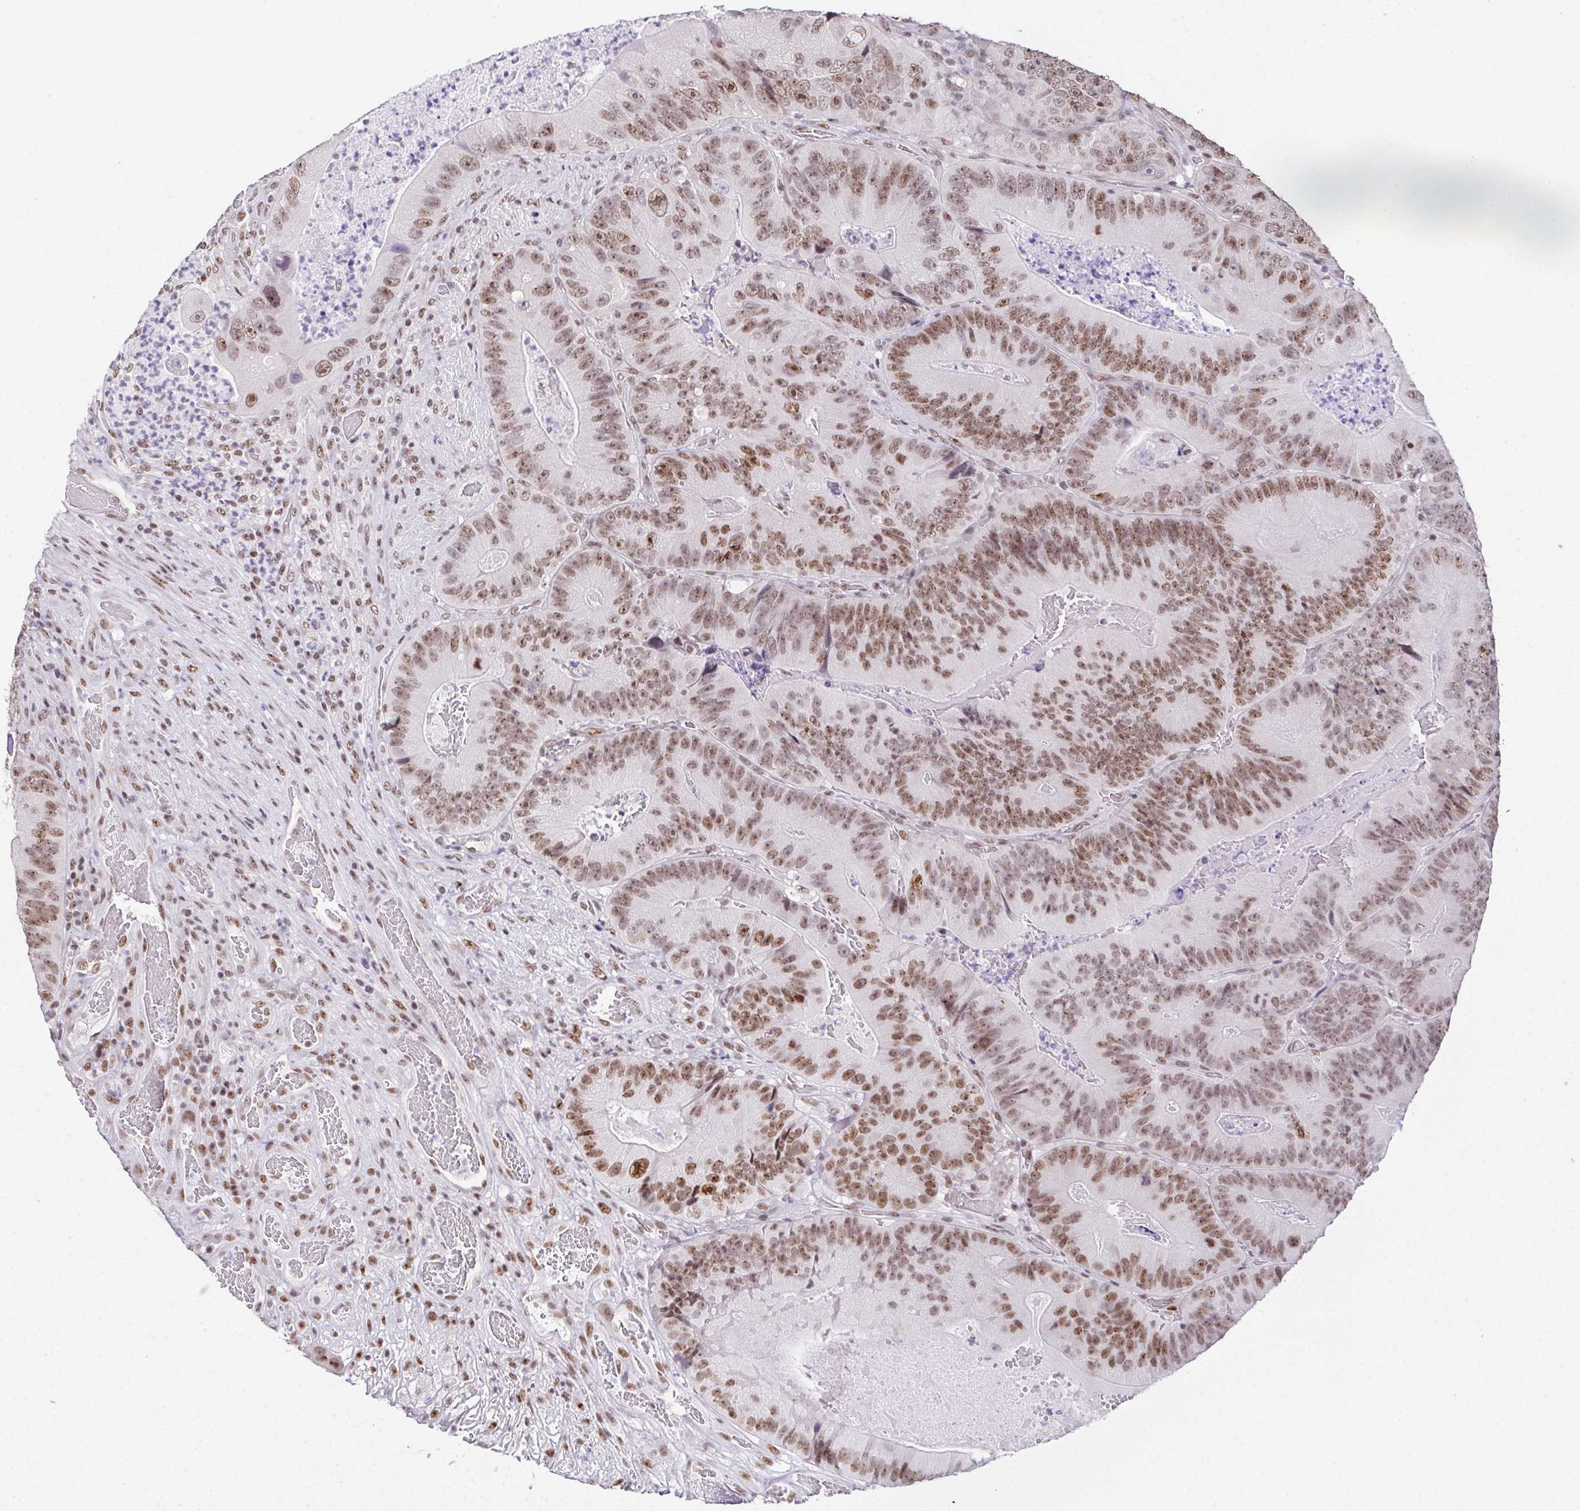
{"staining": {"intensity": "moderate", "quantity": ">75%", "location": "nuclear"}, "tissue": "colorectal cancer", "cell_type": "Tumor cells", "image_type": "cancer", "snomed": [{"axis": "morphology", "description": "Adenocarcinoma, NOS"}, {"axis": "topography", "description": "Colon"}], "caption": "Immunohistochemical staining of human colorectal cancer (adenocarcinoma) displays moderate nuclear protein staining in about >75% of tumor cells. (DAB IHC, brown staining for protein, blue staining for nuclei).", "gene": "ZNF800", "patient": {"sex": "female", "age": 86}}